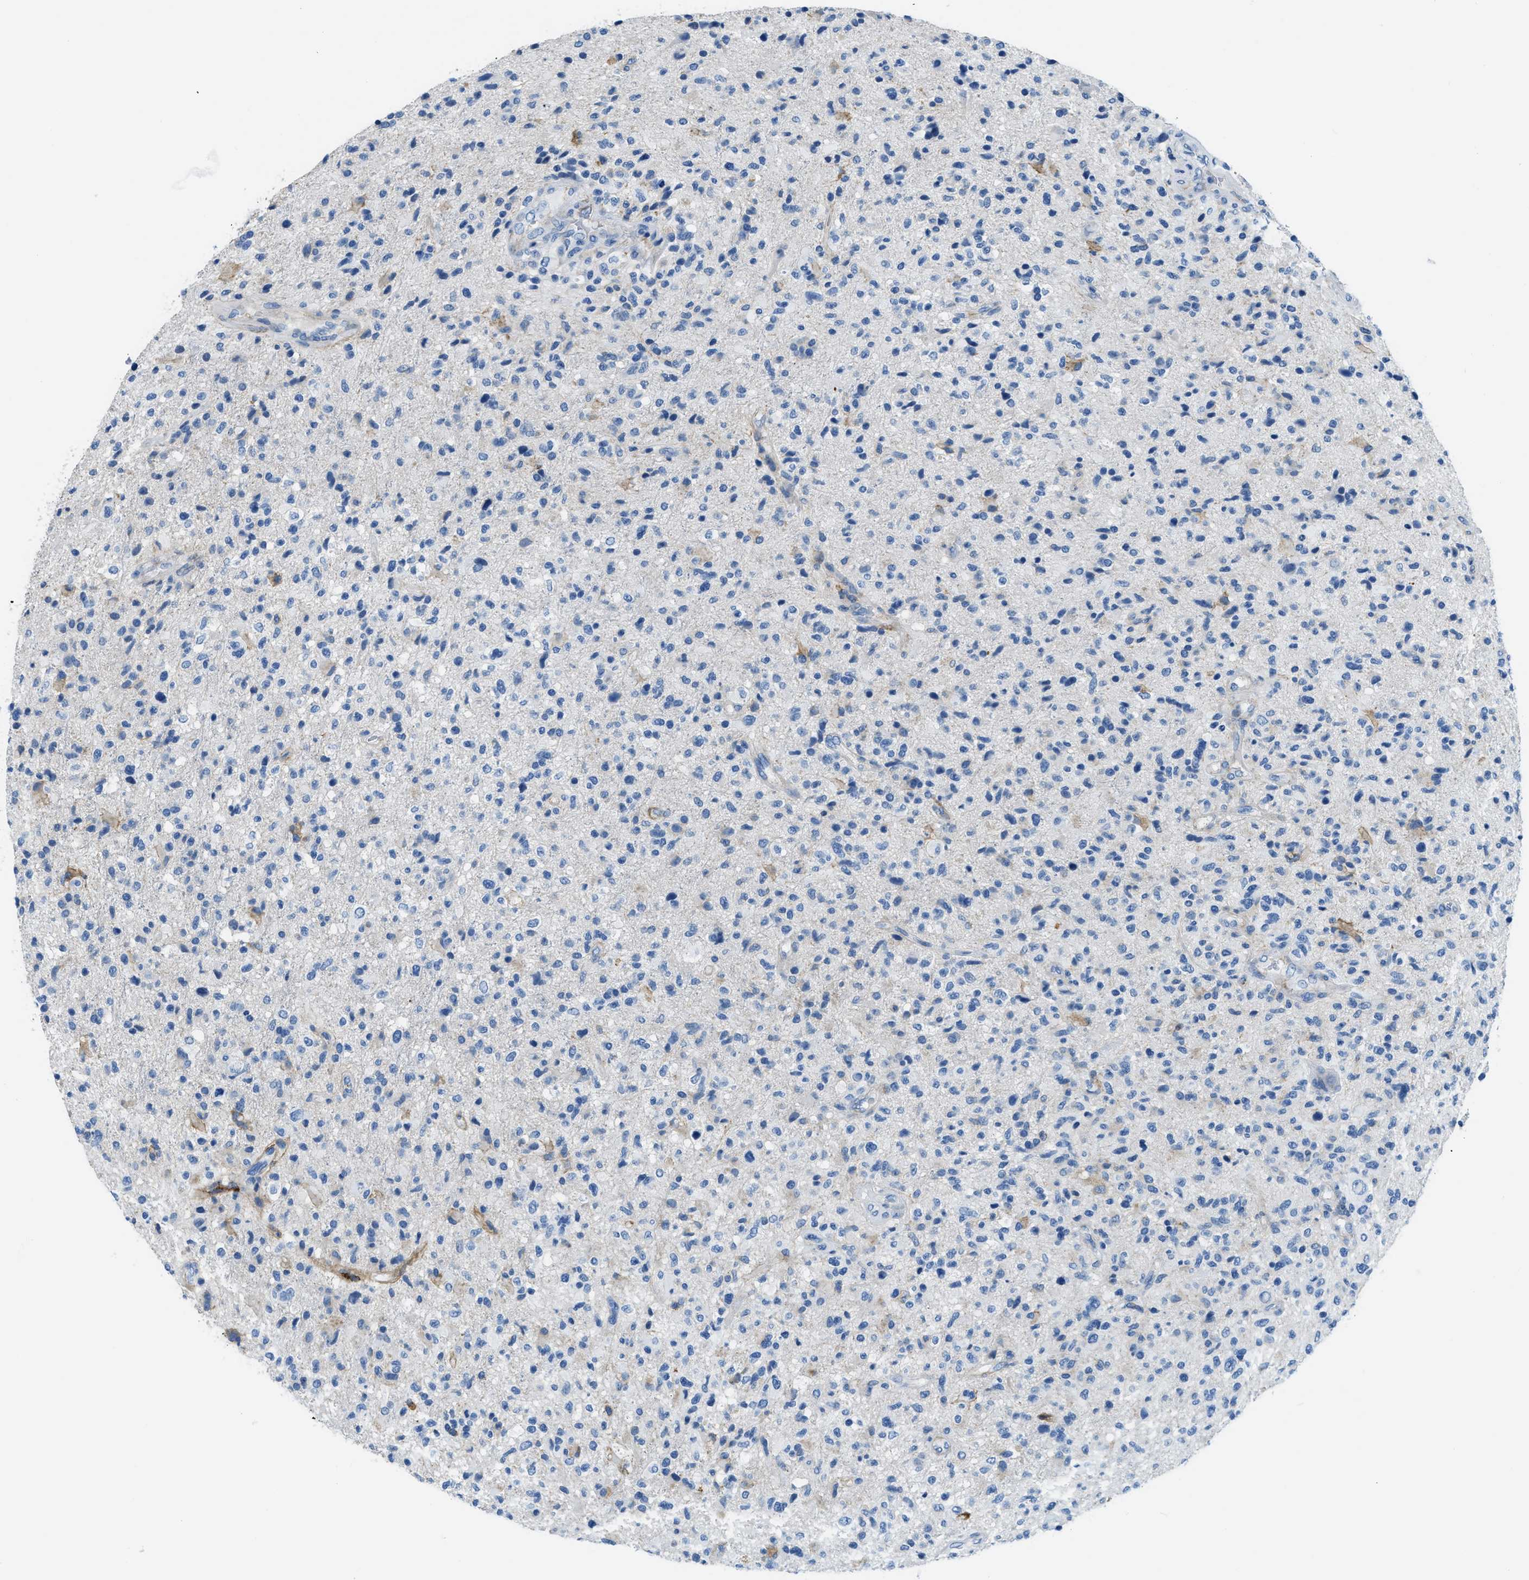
{"staining": {"intensity": "negative", "quantity": "none", "location": "none"}, "tissue": "glioma", "cell_type": "Tumor cells", "image_type": "cancer", "snomed": [{"axis": "morphology", "description": "Glioma, malignant, High grade"}, {"axis": "topography", "description": "Brain"}], "caption": "DAB (3,3'-diaminobenzidine) immunohistochemical staining of malignant glioma (high-grade) exhibits no significant expression in tumor cells.", "gene": "COL15A1", "patient": {"sex": "male", "age": 72}}